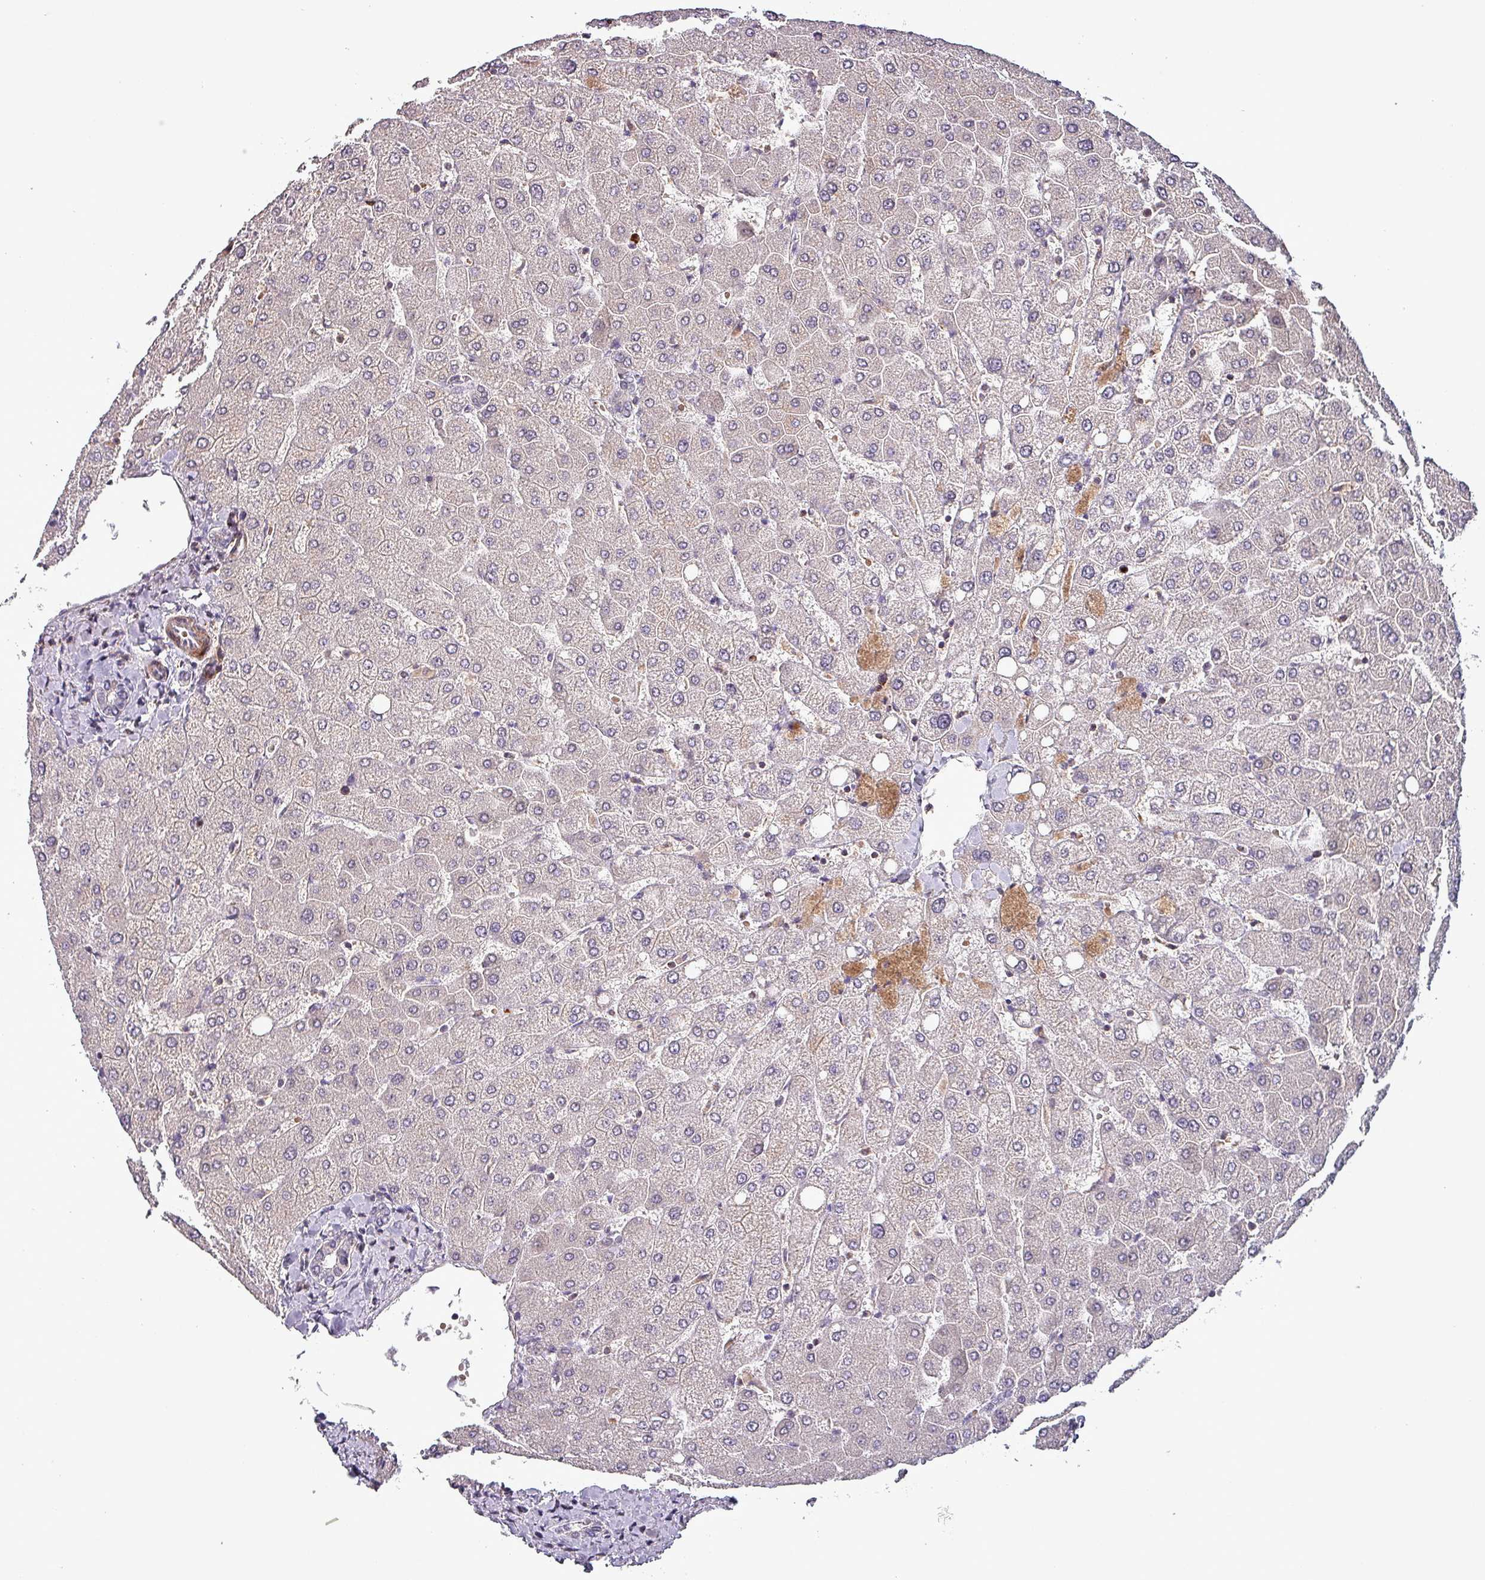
{"staining": {"intensity": "negative", "quantity": "none", "location": "none"}, "tissue": "liver", "cell_type": "Cholangiocytes", "image_type": "normal", "snomed": [{"axis": "morphology", "description": "Normal tissue, NOS"}, {"axis": "topography", "description": "Liver"}], "caption": "An image of liver stained for a protein reveals no brown staining in cholangiocytes.", "gene": "TPRA1", "patient": {"sex": "female", "age": 54}}